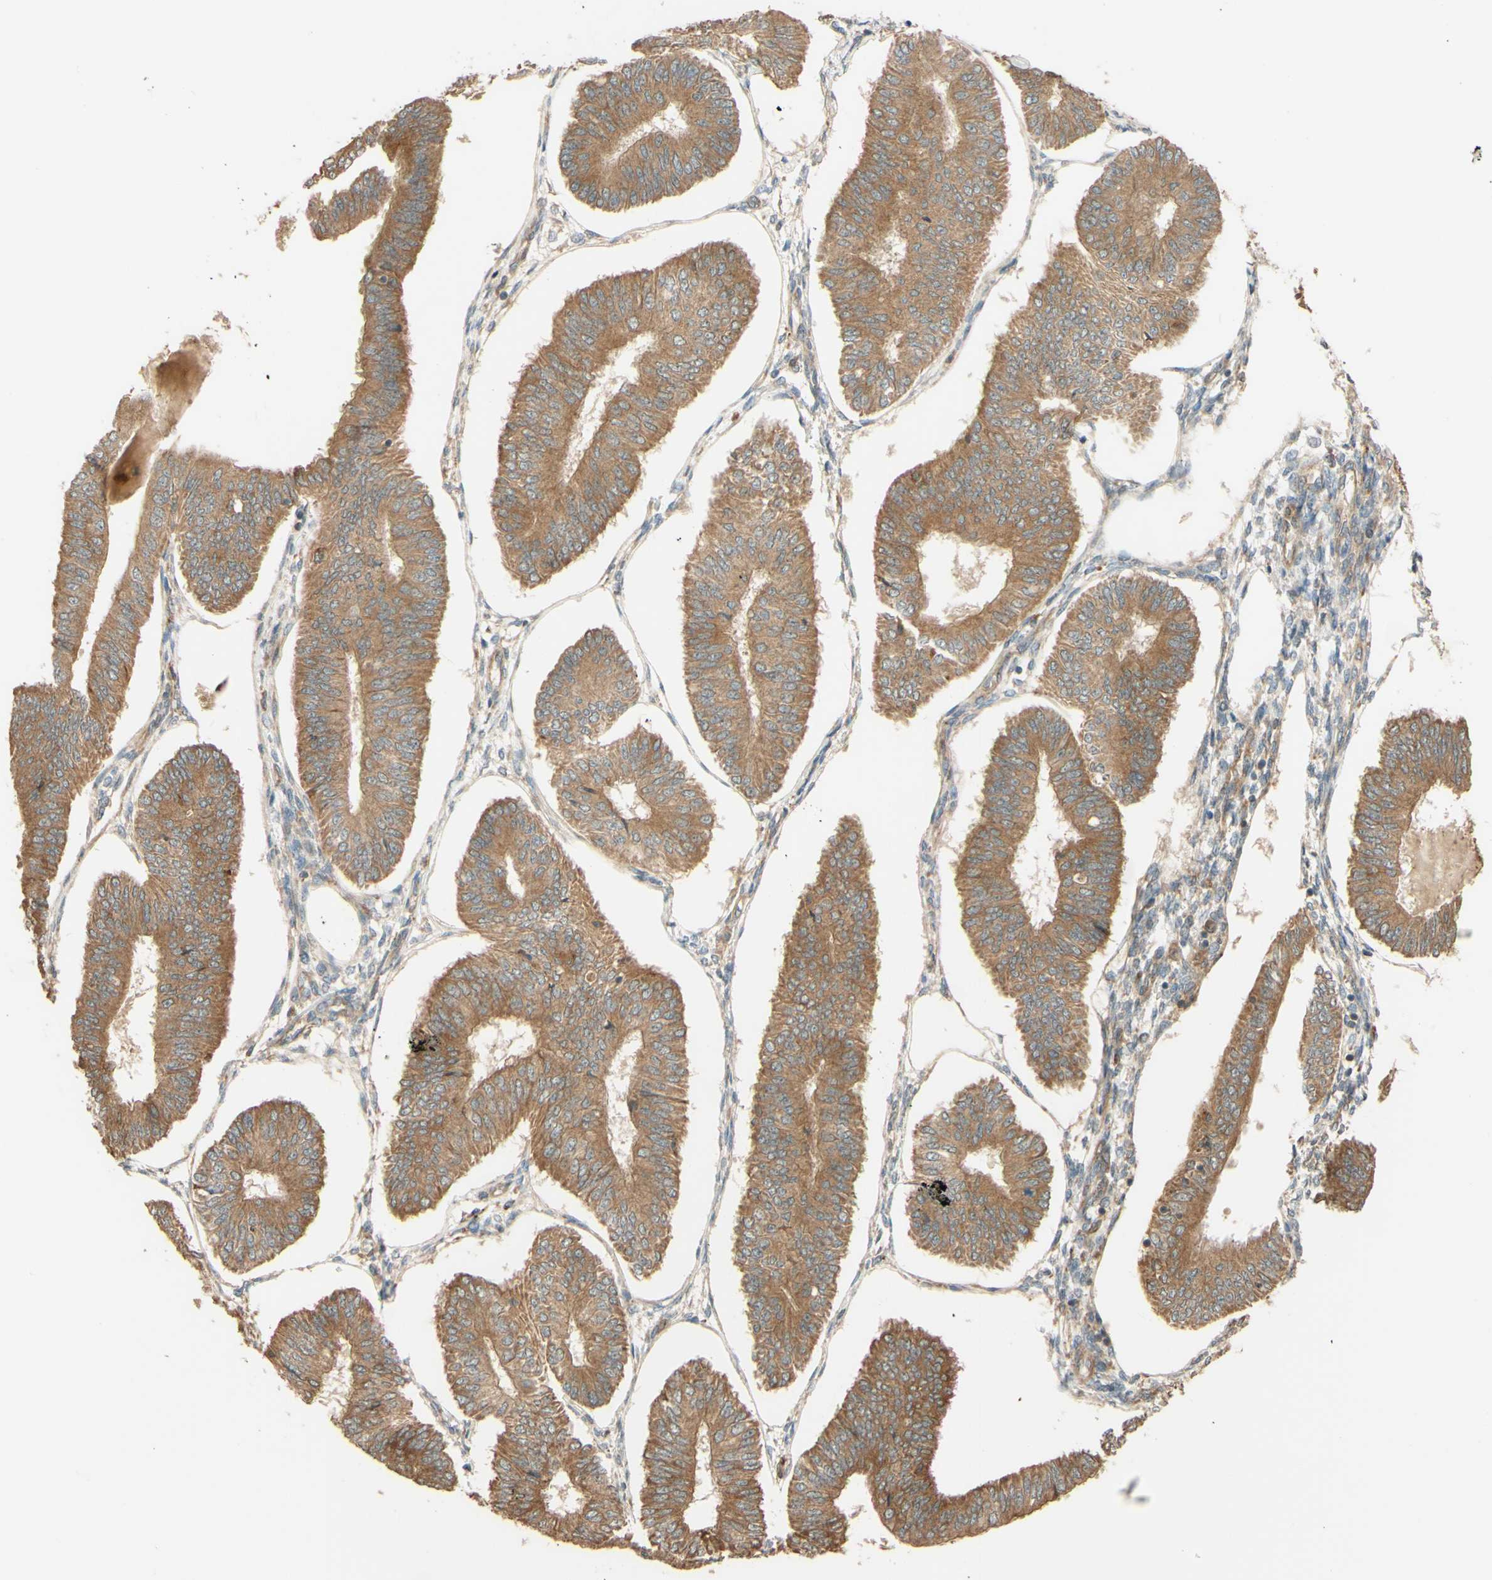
{"staining": {"intensity": "moderate", "quantity": ">75%", "location": "cytoplasmic/membranous"}, "tissue": "endometrial cancer", "cell_type": "Tumor cells", "image_type": "cancer", "snomed": [{"axis": "morphology", "description": "Adenocarcinoma, NOS"}, {"axis": "topography", "description": "Endometrium"}], "caption": "Tumor cells display moderate cytoplasmic/membranous expression in about >75% of cells in endometrial adenocarcinoma. (brown staining indicates protein expression, while blue staining denotes nuclei).", "gene": "RNF19A", "patient": {"sex": "female", "age": 58}}